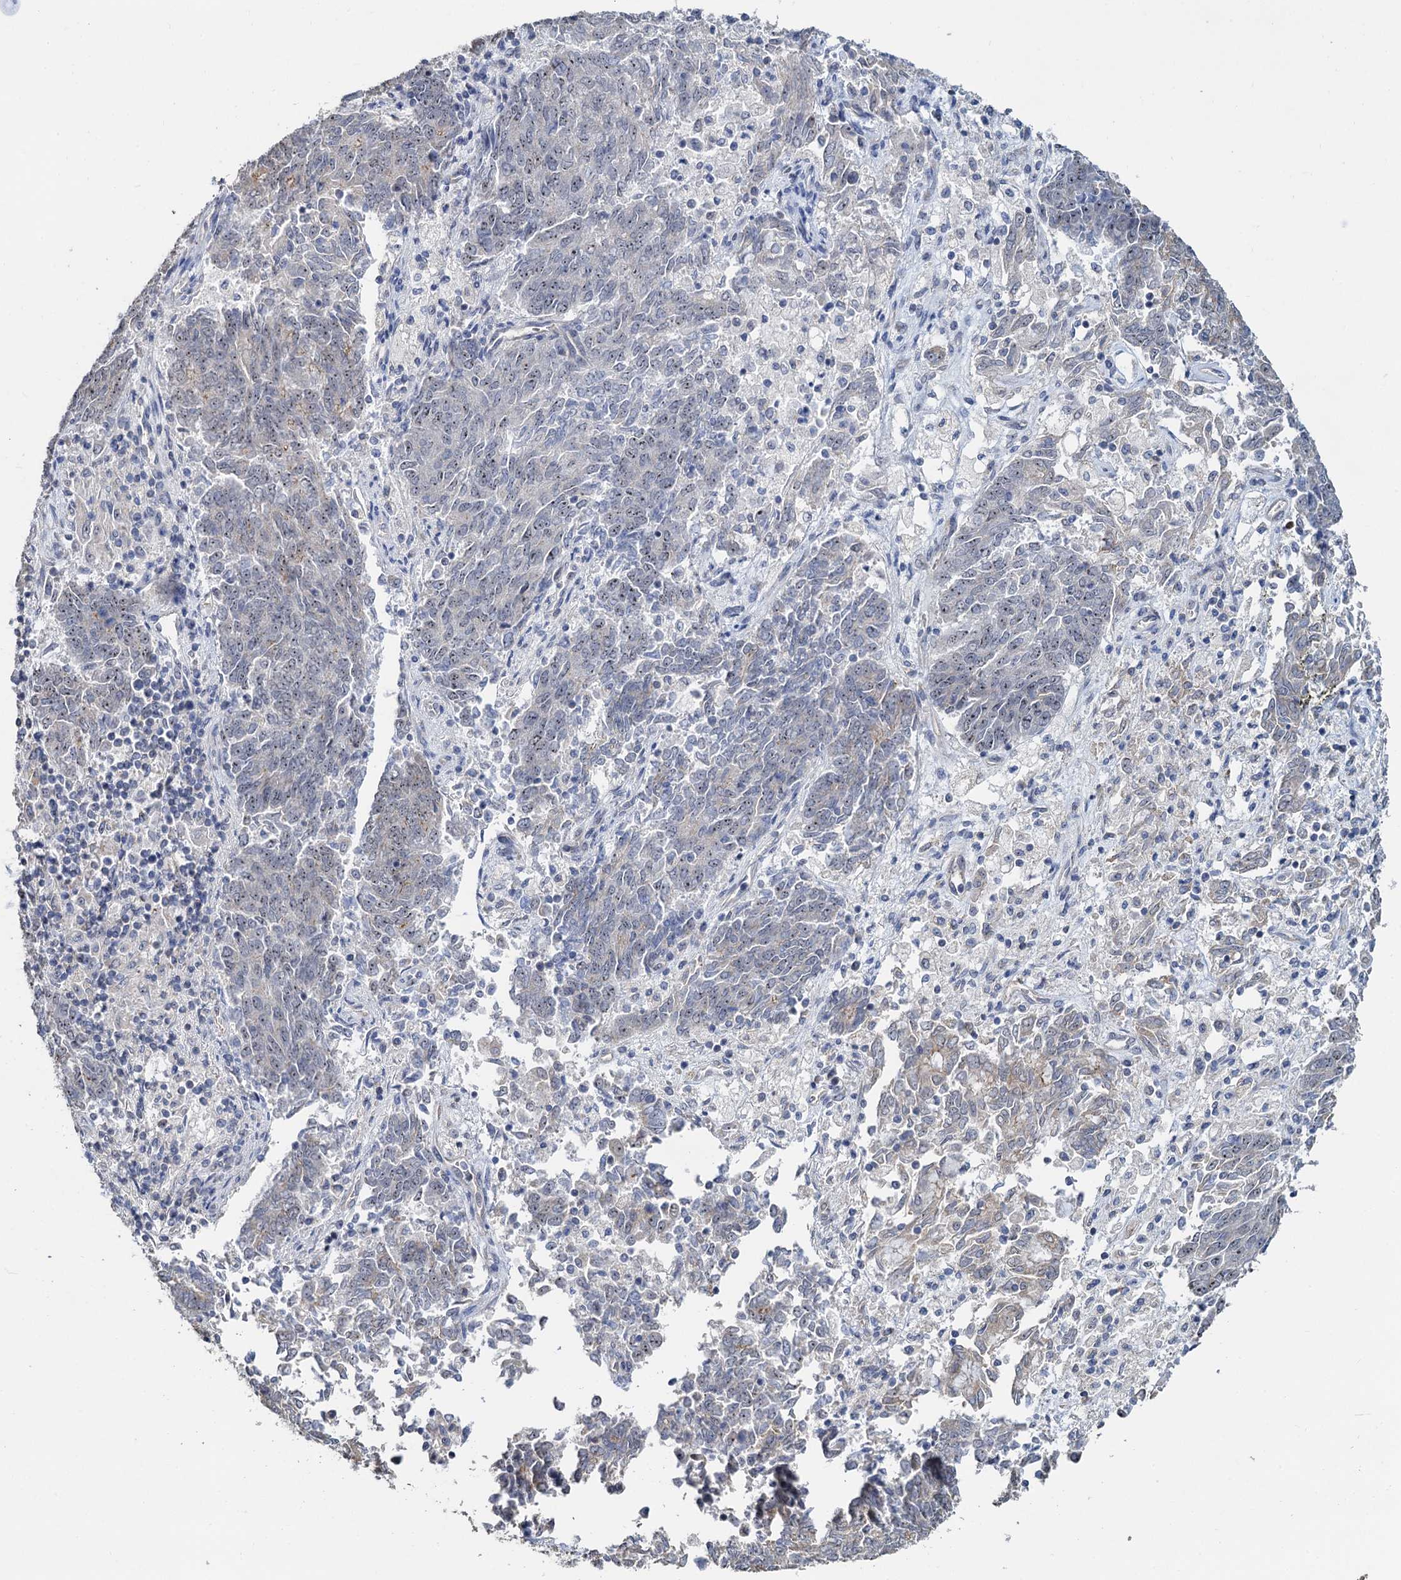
{"staining": {"intensity": "weak", "quantity": "25%-75%", "location": "nuclear"}, "tissue": "endometrial cancer", "cell_type": "Tumor cells", "image_type": "cancer", "snomed": [{"axis": "morphology", "description": "Adenocarcinoma, NOS"}, {"axis": "topography", "description": "Endometrium"}], "caption": "Endometrial adenocarcinoma stained with IHC exhibits weak nuclear positivity in about 25%-75% of tumor cells. (Stains: DAB (3,3'-diaminobenzidine) in brown, nuclei in blue, Microscopy: brightfield microscopy at high magnification).", "gene": "C2CD3", "patient": {"sex": "female", "age": 80}}